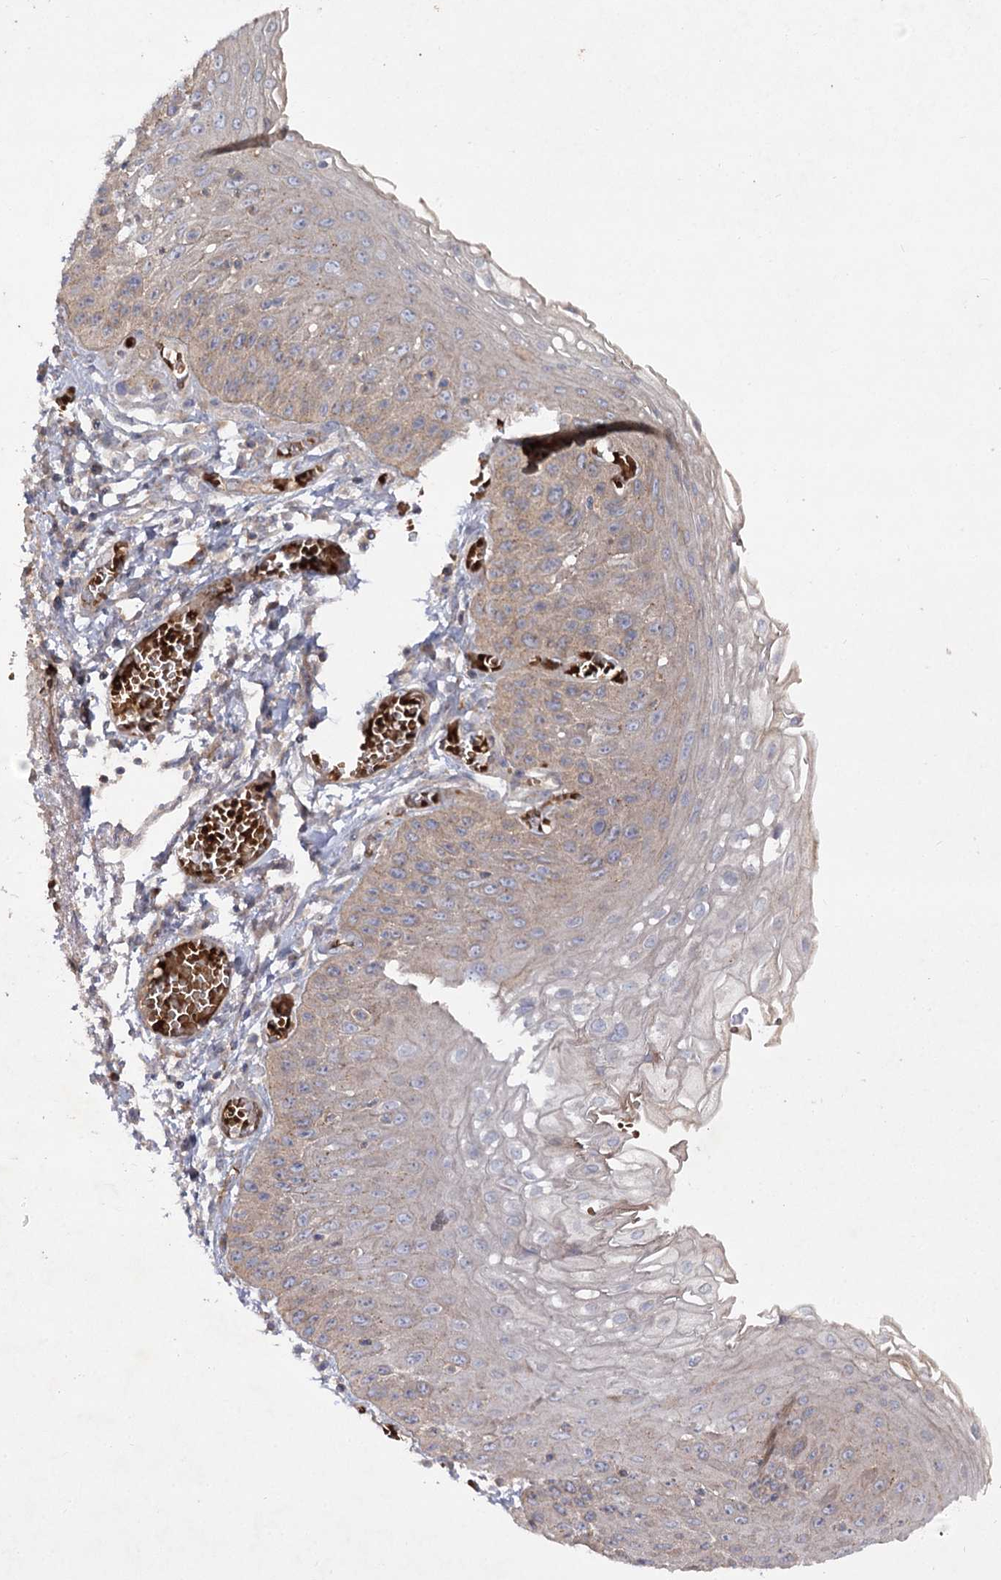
{"staining": {"intensity": "weak", "quantity": "25%-75%", "location": "cytoplasmic/membranous"}, "tissue": "esophagus", "cell_type": "Squamous epithelial cells", "image_type": "normal", "snomed": [{"axis": "morphology", "description": "Normal tissue, NOS"}, {"axis": "topography", "description": "Esophagus"}], "caption": "Immunohistochemical staining of normal esophagus displays weak cytoplasmic/membranous protein positivity in approximately 25%-75% of squamous epithelial cells.", "gene": "KIAA0825", "patient": {"sex": "male", "age": 81}}